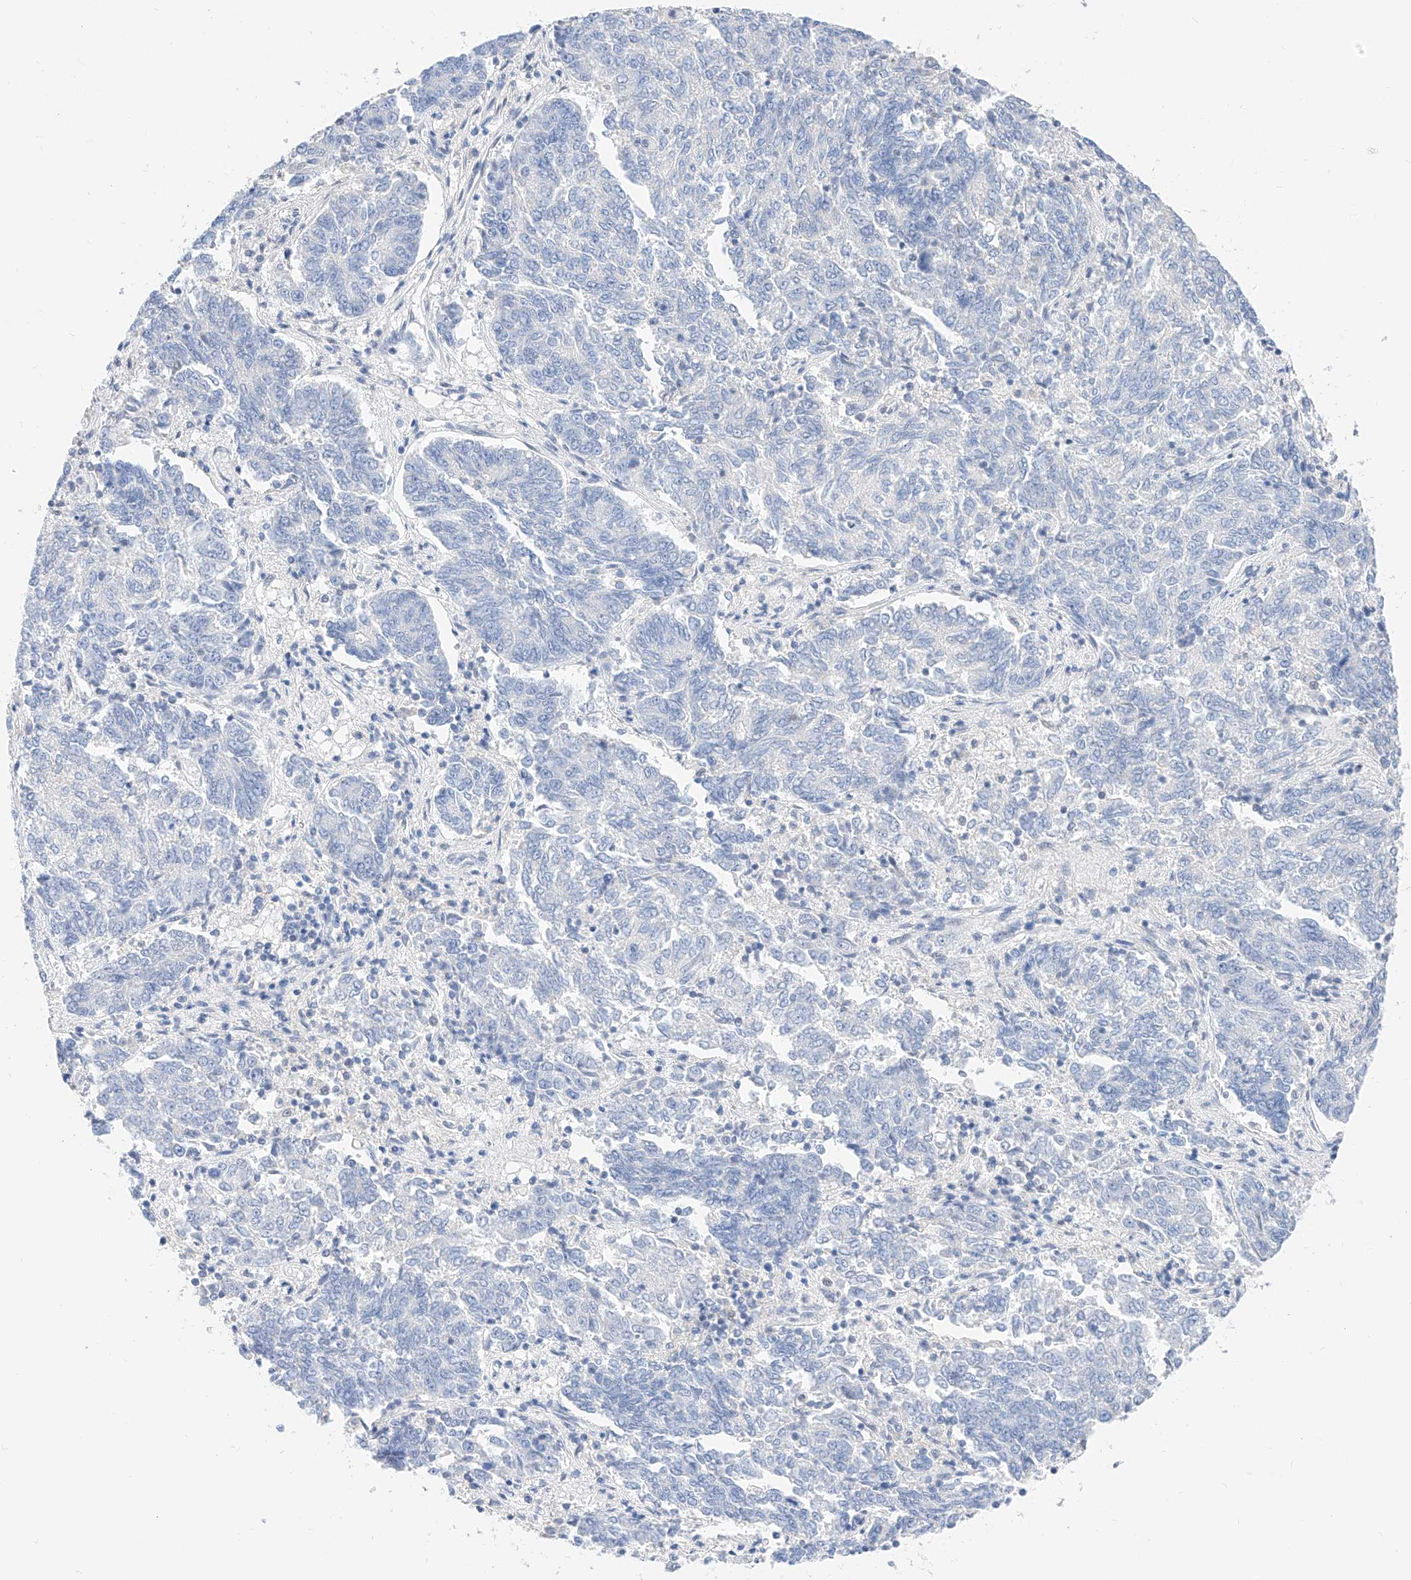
{"staining": {"intensity": "negative", "quantity": "none", "location": "none"}, "tissue": "endometrial cancer", "cell_type": "Tumor cells", "image_type": "cancer", "snomed": [{"axis": "morphology", "description": "Adenocarcinoma, NOS"}, {"axis": "topography", "description": "Endometrium"}], "caption": "Immunohistochemistry of endometrial adenocarcinoma reveals no positivity in tumor cells.", "gene": "KCNJ1", "patient": {"sex": "female", "age": 80}}